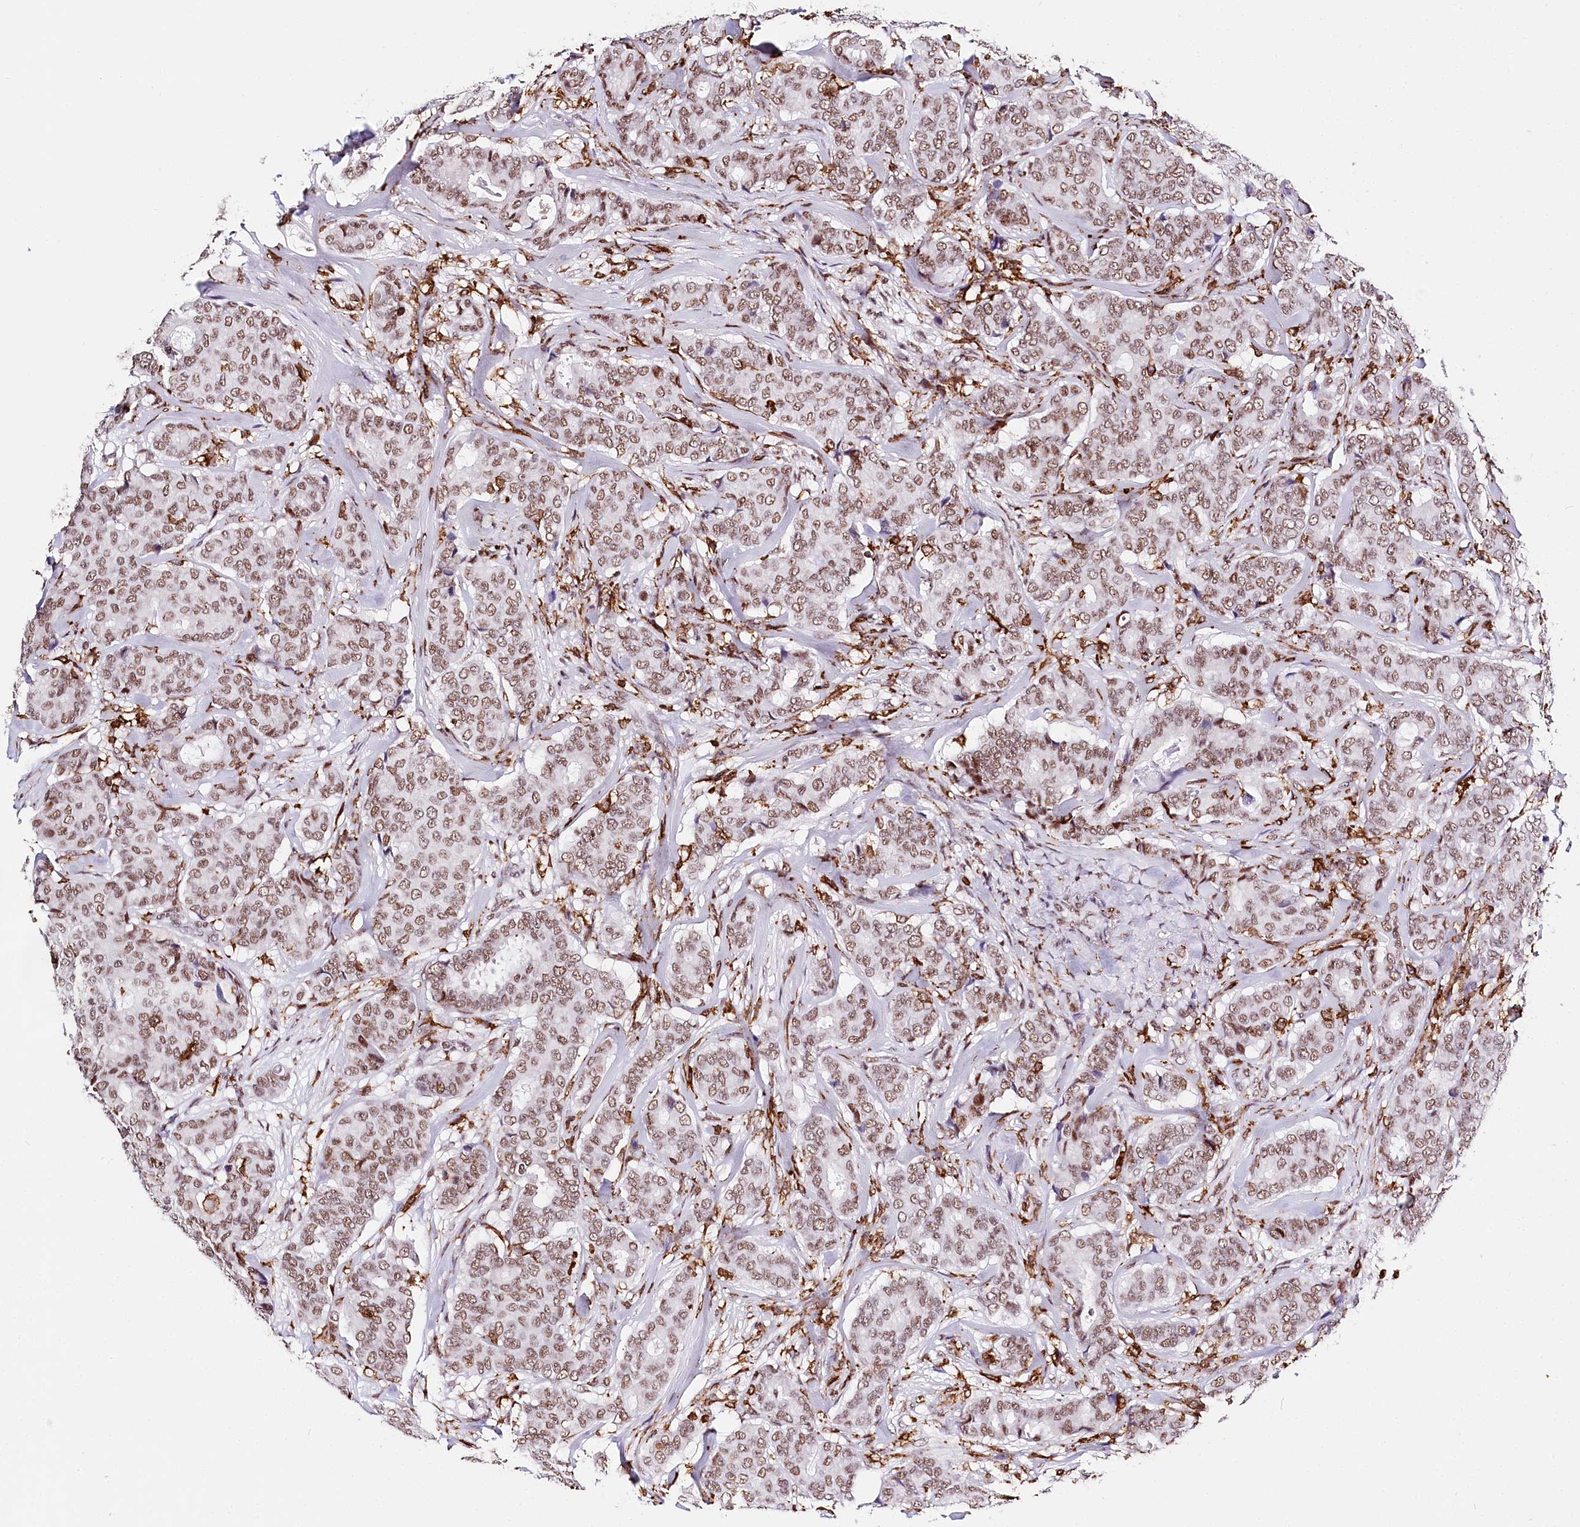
{"staining": {"intensity": "moderate", "quantity": ">75%", "location": "nuclear"}, "tissue": "breast cancer", "cell_type": "Tumor cells", "image_type": "cancer", "snomed": [{"axis": "morphology", "description": "Duct carcinoma"}, {"axis": "topography", "description": "Breast"}], "caption": "Protein analysis of breast infiltrating ductal carcinoma tissue reveals moderate nuclear positivity in about >75% of tumor cells.", "gene": "BARD1", "patient": {"sex": "female", "age": 75}}